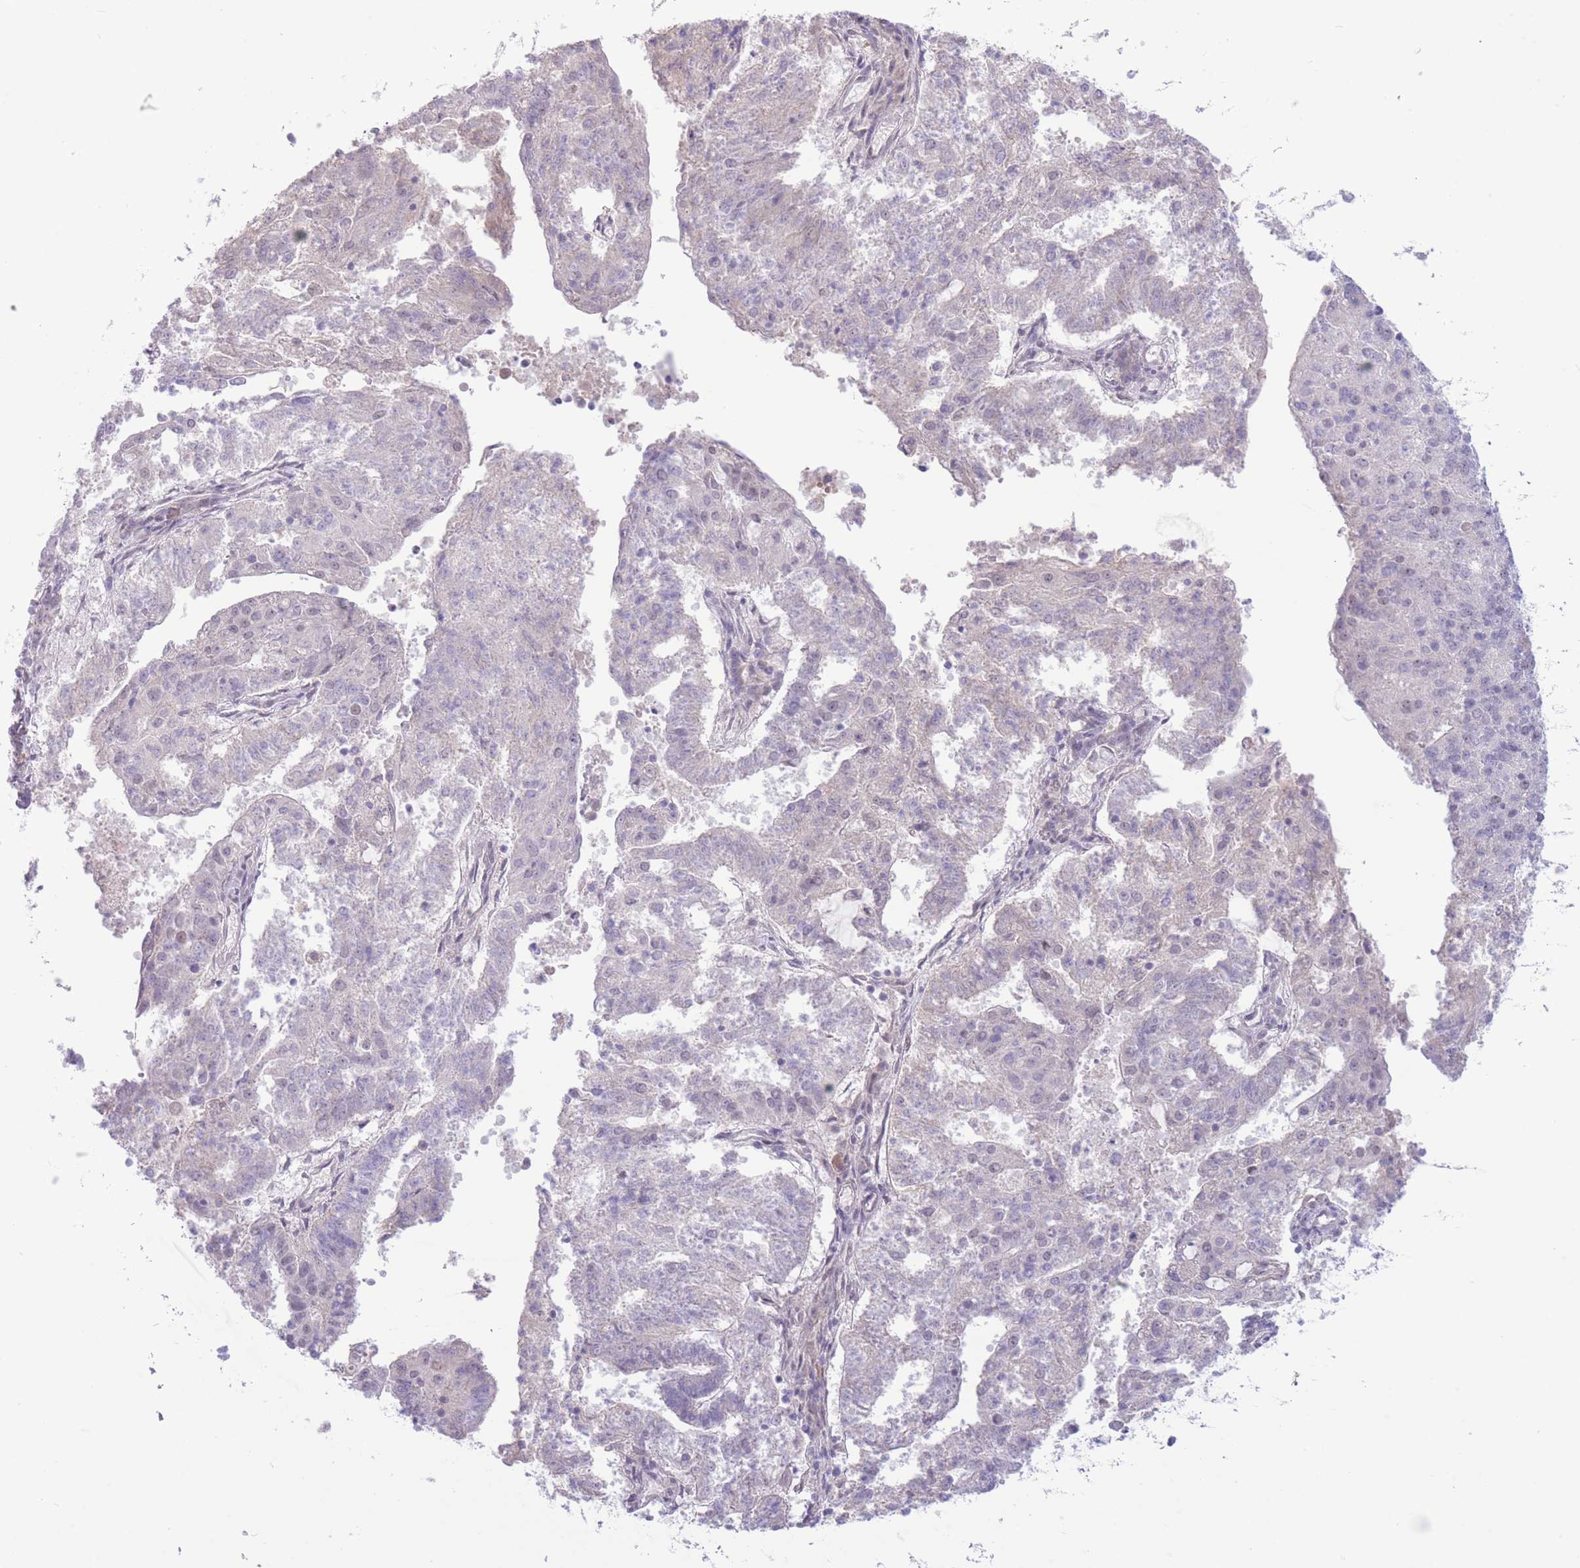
{"staining": {"intensity": "negative", "quantity": "none", "location": "none"}, "tissue": "endometrial cancer", "cell_type": "Tumor cells", "image_type": "cancer", "snomed": [{"axis": "morphology", "description": "Adenocarcinoma, NOS"}, {"axis": "topography", "description": "Endometrium"}], "caption": "Human endometrial adenocarcinoma stained for a protein using immunohistochemistry (IHC) shows no staining in tumor cells.", "gene": "FBXO46", "patient": {"sex": "female", "age": 82}}